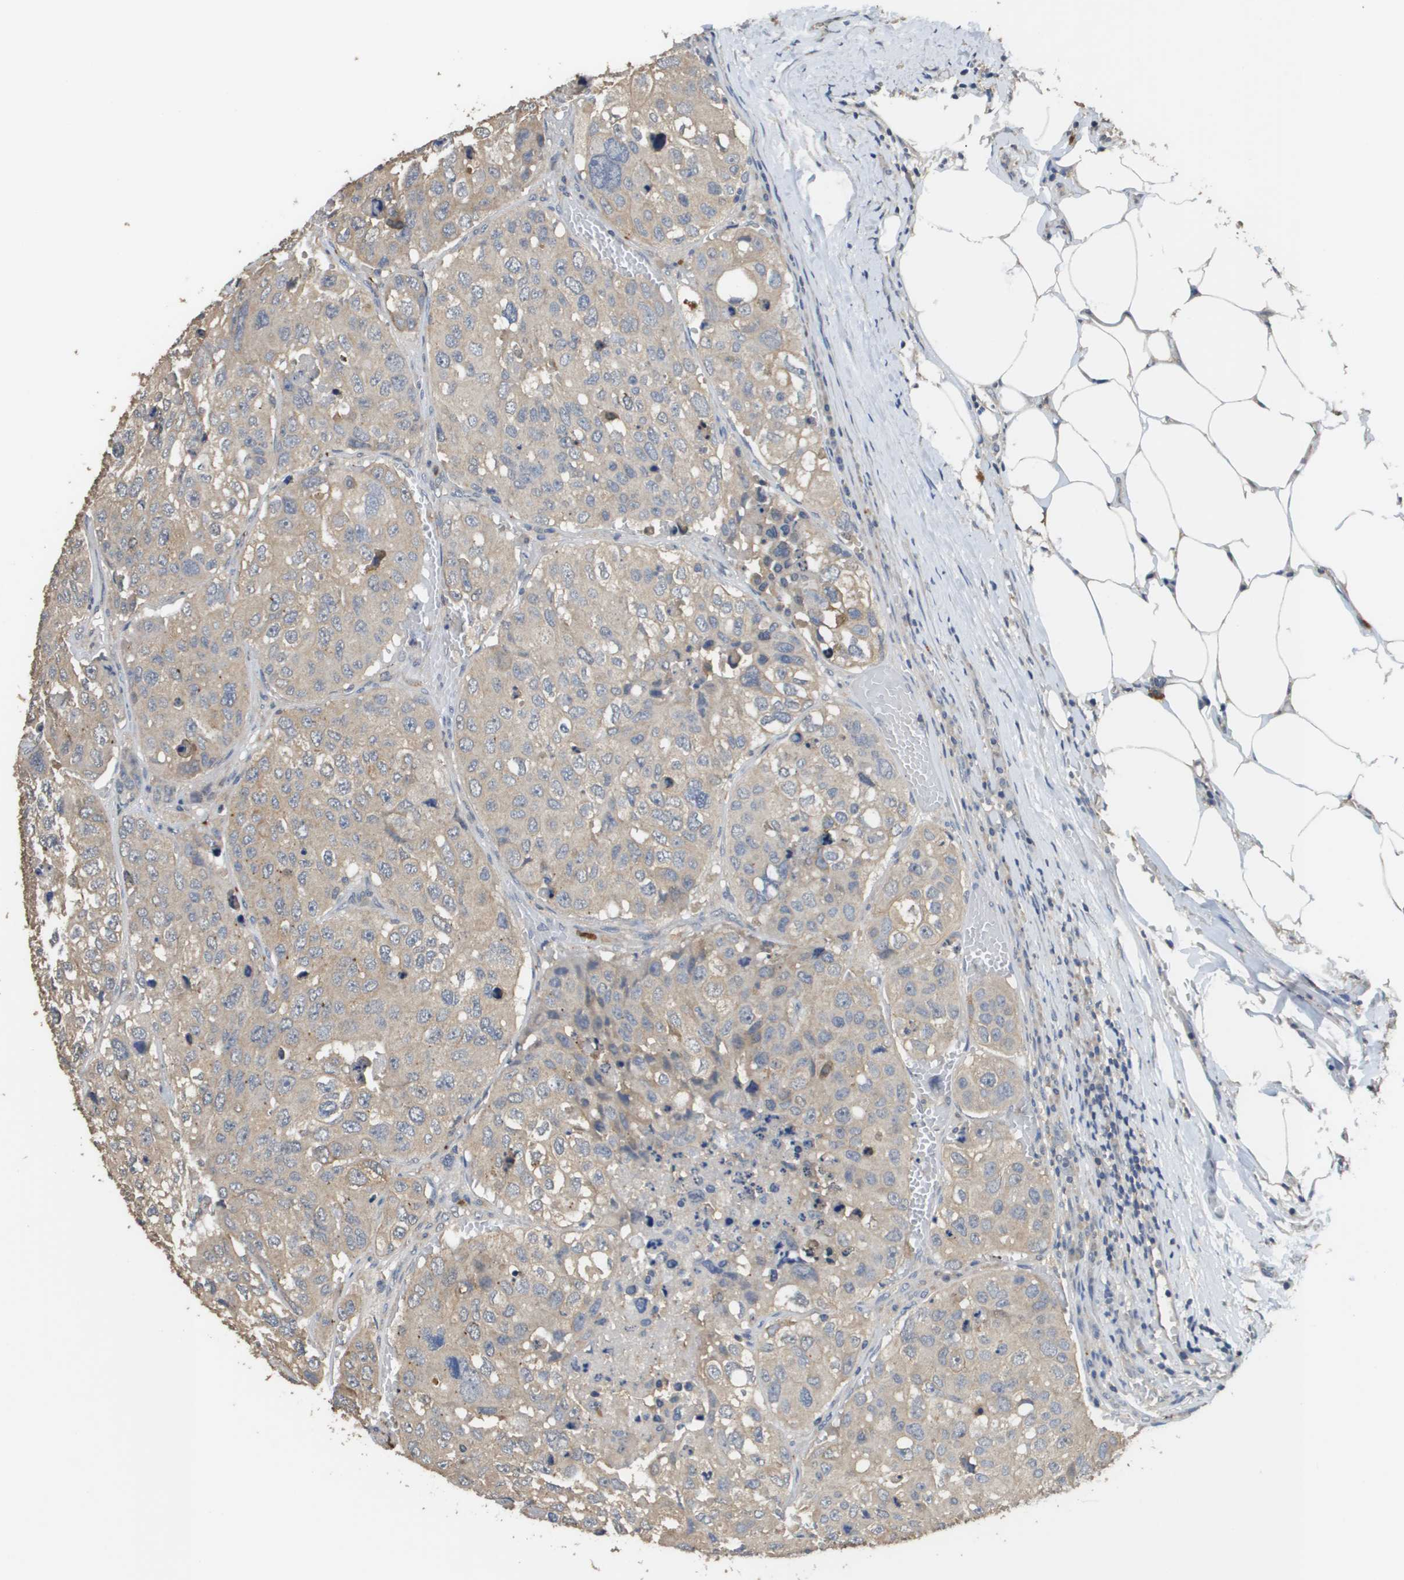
{"staining": {"intensity": "weak", "quantity": "<25%", "location": "cytoplasmic/membranous"}, "tissue": "urothelial cancer", "cell_type": "Tumor cells", "image_type": "cancer", "snomed": [{"axis": "morphology", "description": "Urothelial carcinoma, High grade"}, {"axis": "topography", "description": "Lymph node"}, {"axis": "topography", "description": "Urinary bladder"}], "caption": "High magnification brightfield microscopy of urothelial cancer stained with DAB (brown) and counterstained with hematoxylin (blue): tumor cells show no significant expression.", "gene": "RAB27B", "patient": {"sex": "male", "age": 51}}